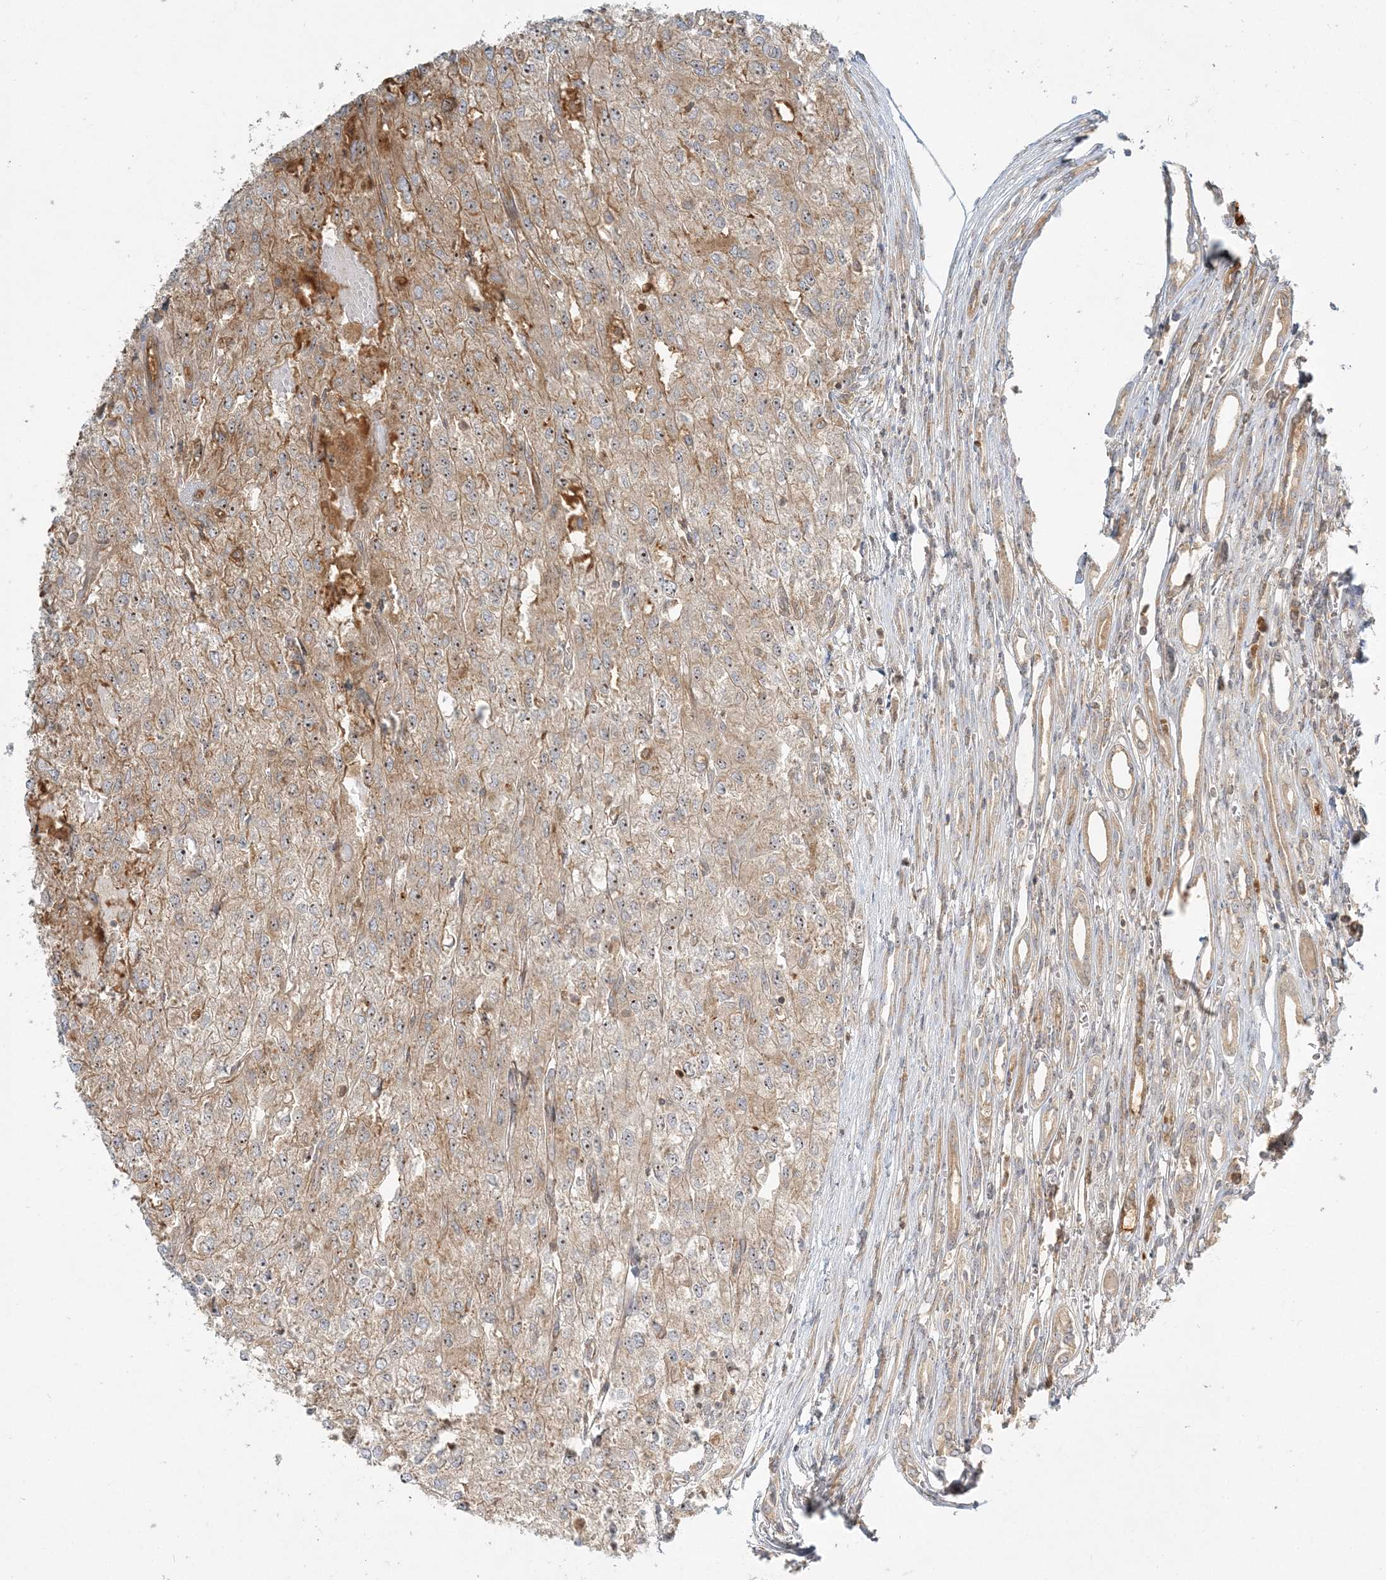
{"staining": {"intensity": "moderate", "quantity": "25%-75%", "location": "cytoplasmic/membranous,nuclear"}, "tissue": "renal cancer", "cell_type": "Tumor cells", "image_type": "cancer", "snomed": [{"axis": "morphology", "description": "Adenocarcinoma, NOS"}, {"axis": "topography", "description": "Kidney"}], "caption": "Adenocarcinoma (renal) was stained to show a protein in brown. There is medium levels of moderate cytoplasmic/membranous and nuclear staining in approximately 25%-75% of tumor cells.", "gene": "AP1AR", "patient": {"sex": "female", "age": 54}}